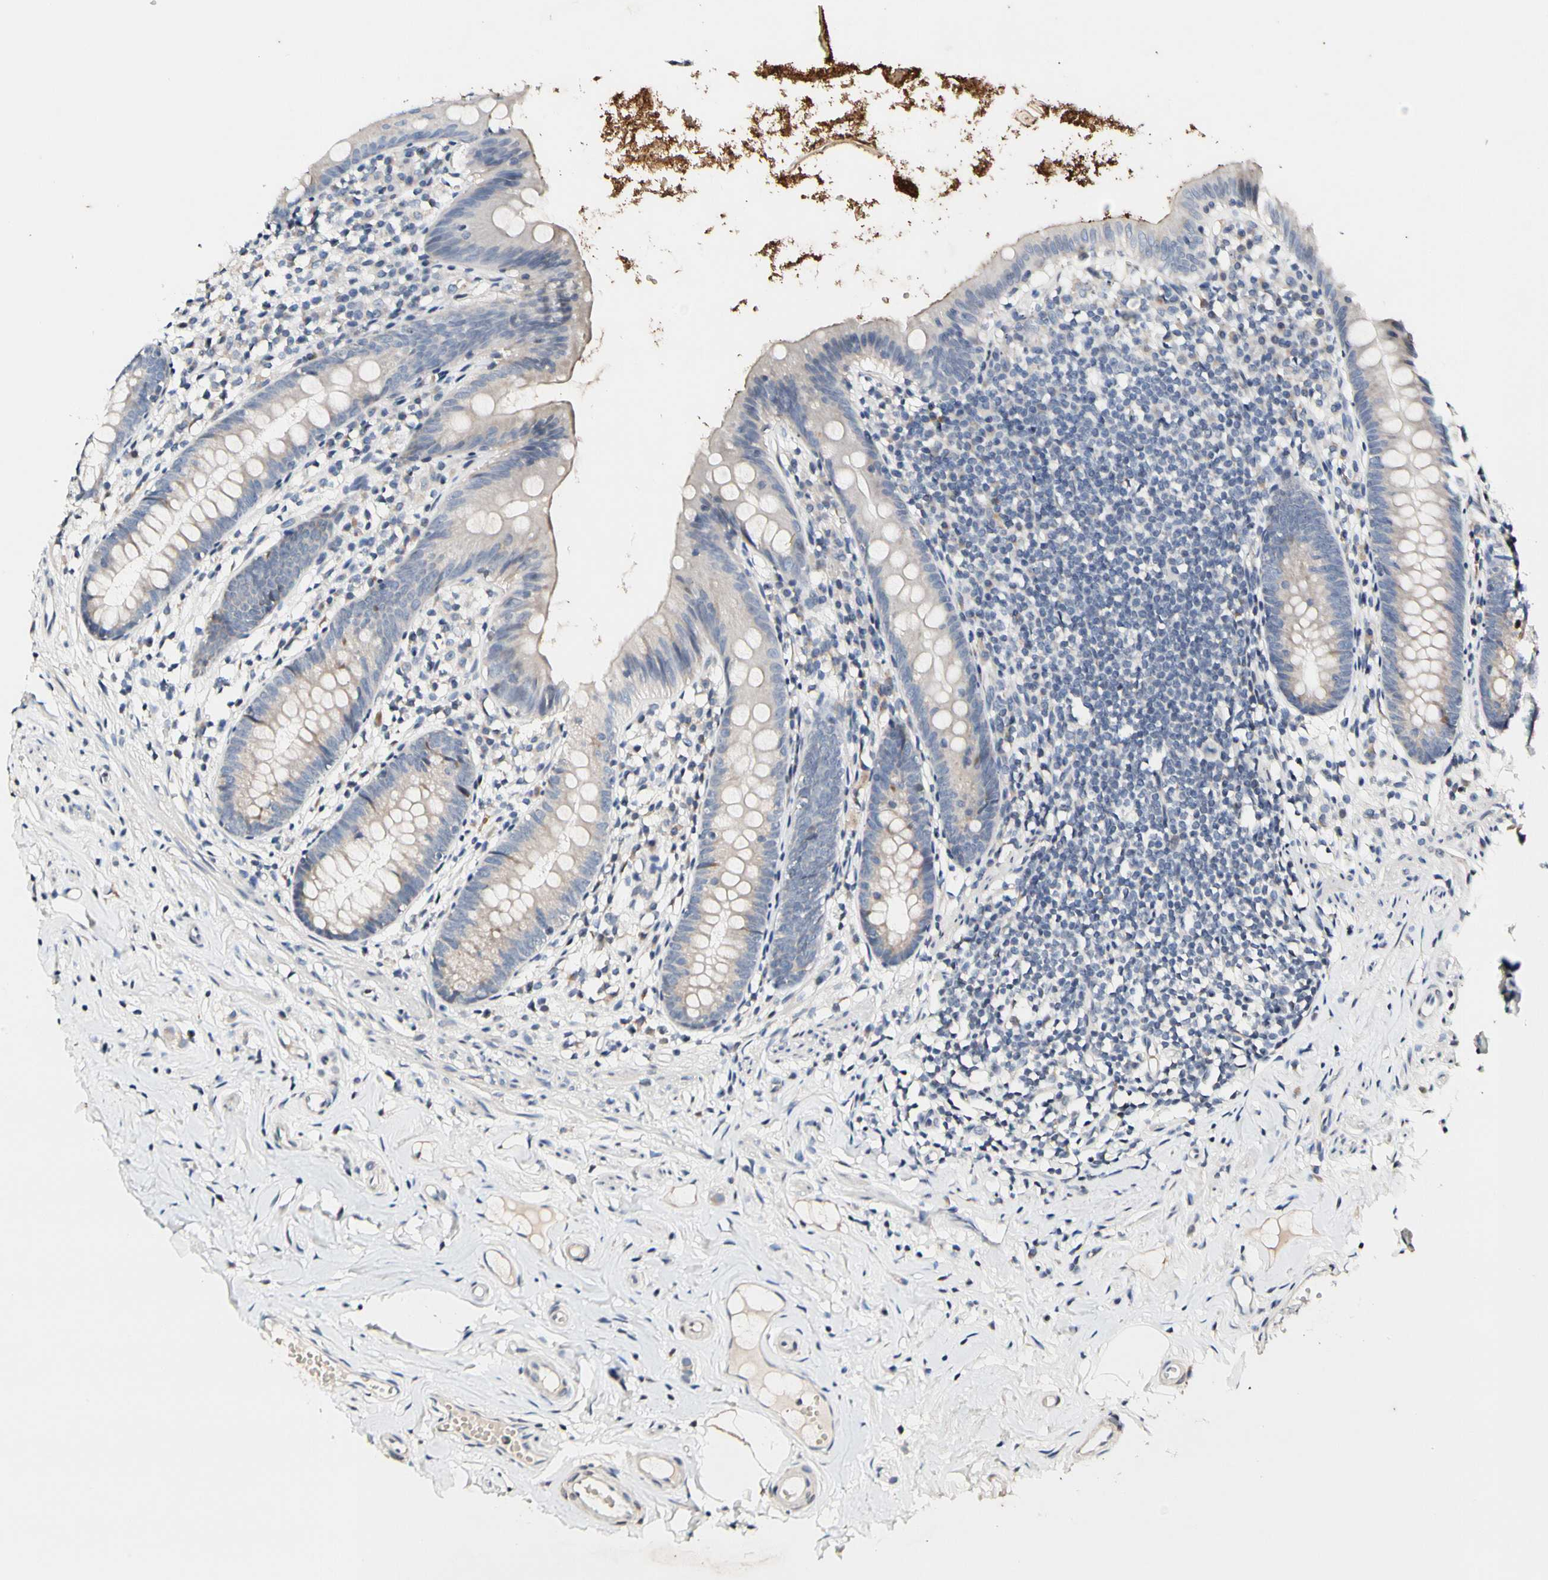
{"staining": {"intensity": "weak", "quantity": "25%-75%", "location": "cytoplasmic/membranous"}, "tissue": "appendix", "cell_type": "Glandular cells", "image_type": "normal", "snomed": [{"axis": "morphology", "description": "Normal tissue, NOS"}, {"axis": "topography", "description": "Appendix"}], "caption": "High-magnification brightfield microscopy of normal appendix stained with DAB (brown) and counterstained with hematoxylin (blue). glandular cells exhibit weak cytoplasmic/membranous expression is appreciated in about25%-75% of cells.", "gene": "SOX30", "patient": {"sex": "male", "age": 52}}